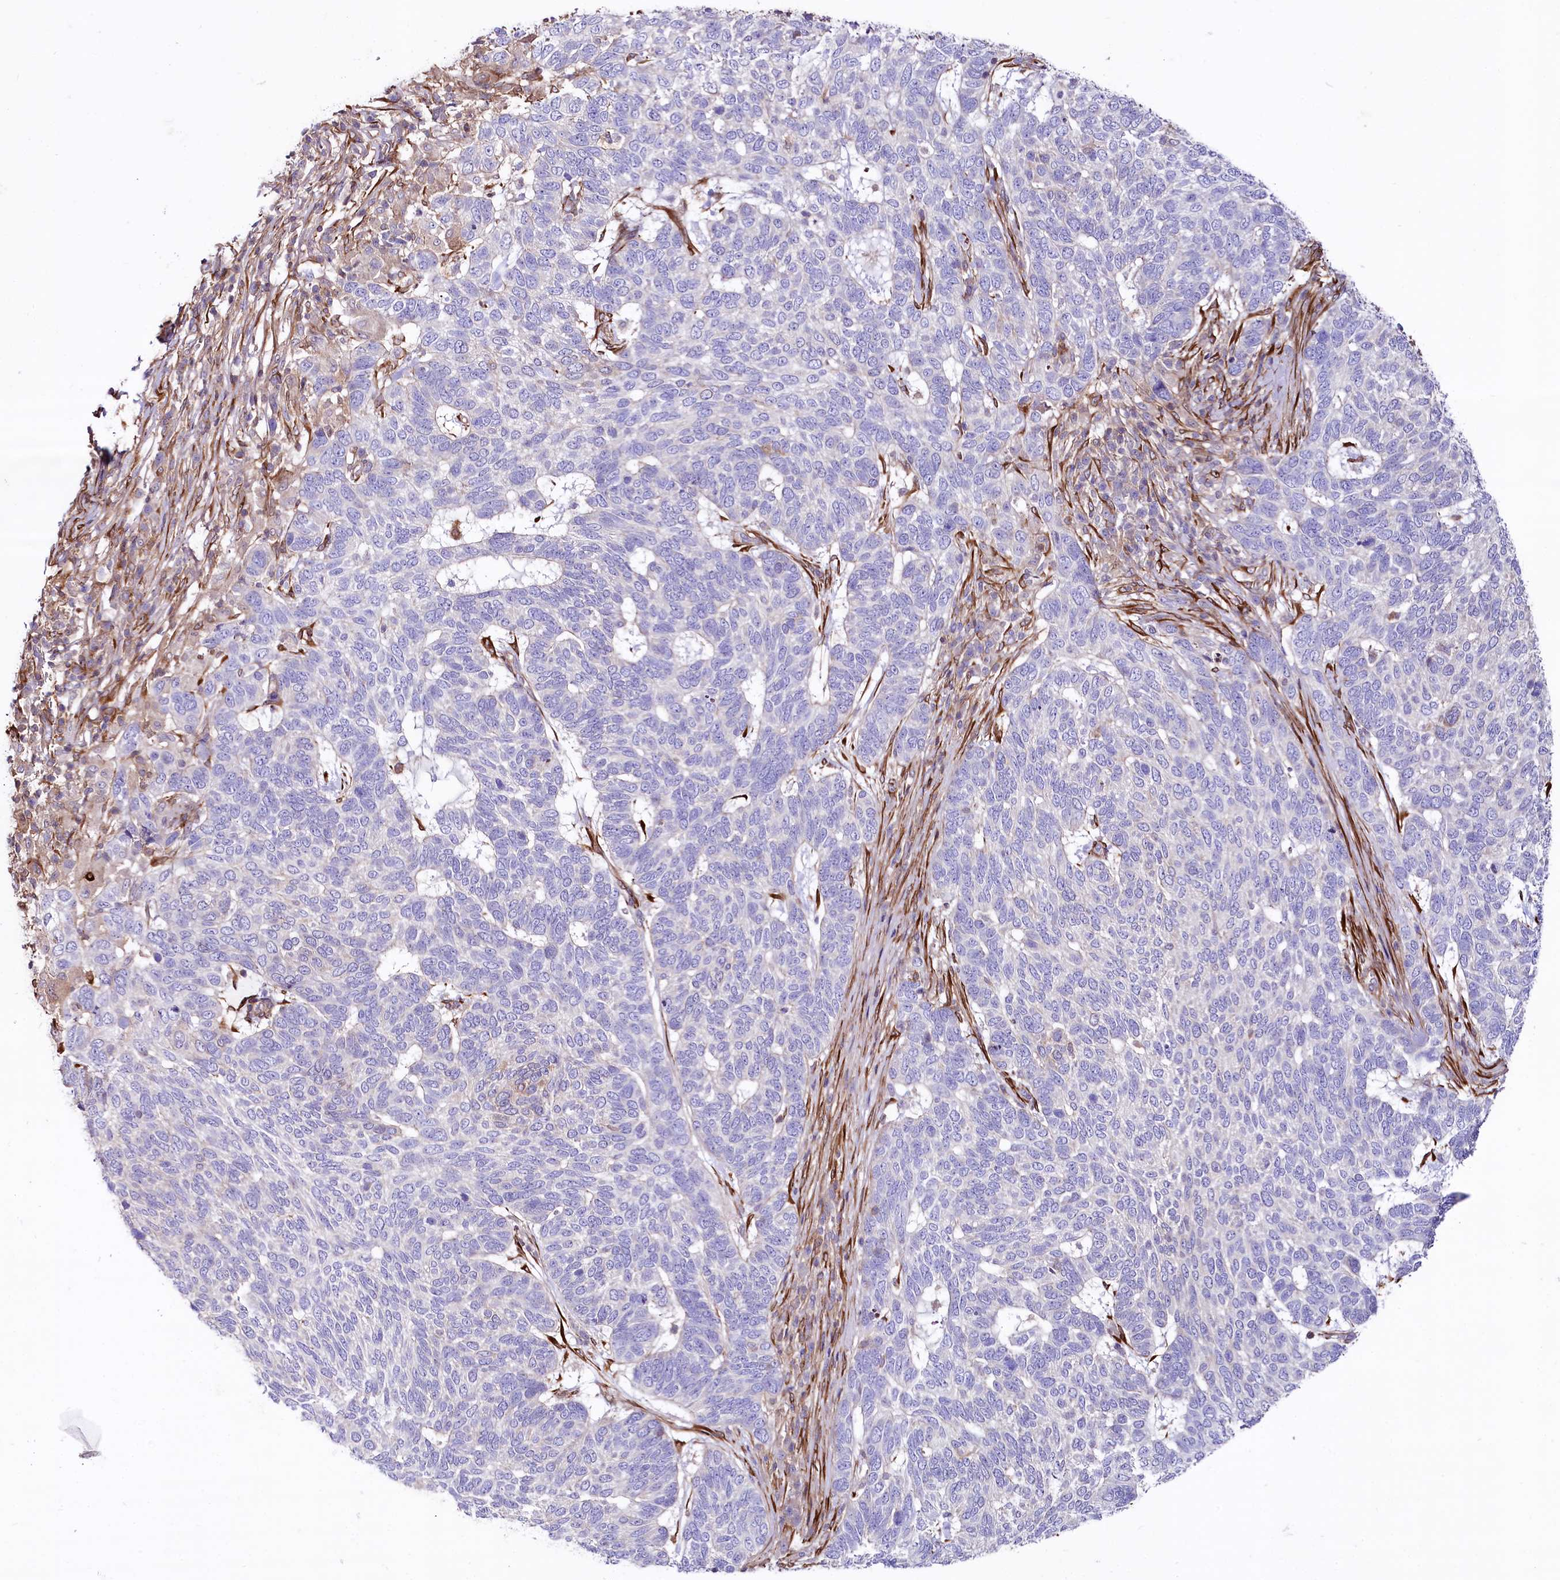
{"staining": {"intensity": "negative", "quantity": "none", "location": "none"}, "tissue": "skin cancer", "cell_type": "Tumor cells", "image_type": "cancer", "snomed": [{"axis": "morphology", "description": "Basal cell carcinoma"}, {"axis": "topography", "description": "Skin"}], "caption": "DAB immunohistochemical staining of human skin cancer exhibits no significant positivity in tumor cells.", "gene": "FCHSD2", "patient": {"sex": "female", "age": 65}}